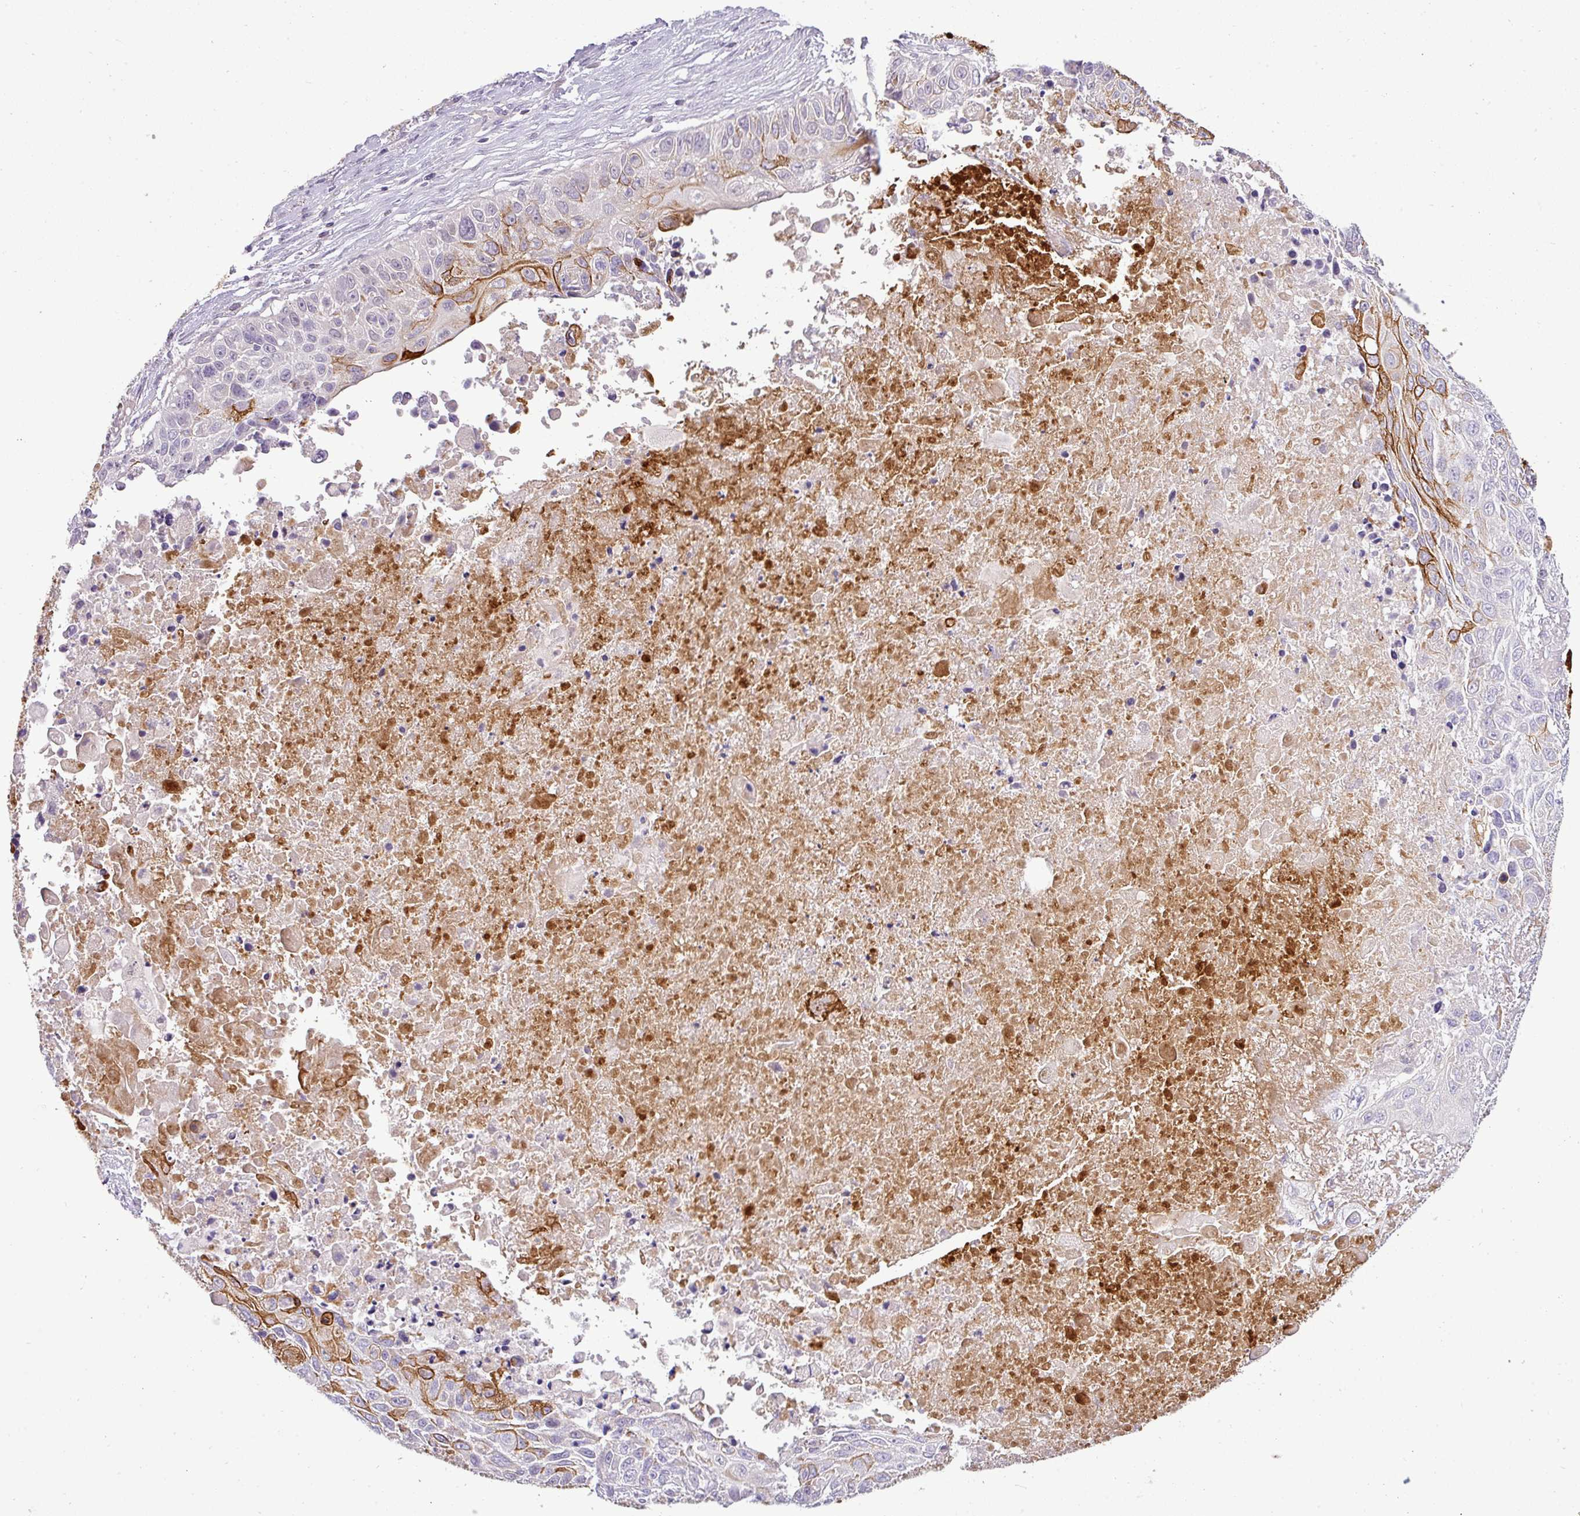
{"staining": {"intensity": "strong", "quantity": "<25%", "location": "cytoplasmic/membranous"}, "tissue": "lung cancer", "cell_type": "Tumor cells", "image_type": "cancer", "snomed": [{"axis": "morphology", "description": "Squamous cell carcinoma, NOS"}, {"axis": "topography", "description": "Lung"}], "caption": "Tumor cells demonstrate medium levels of strong cytoplasmic/membranous positivity in about <25% of cells in human lung squamous cell carcinoma.", "gene": "APOM", "patient": {"sex": "male", "age": 66}}